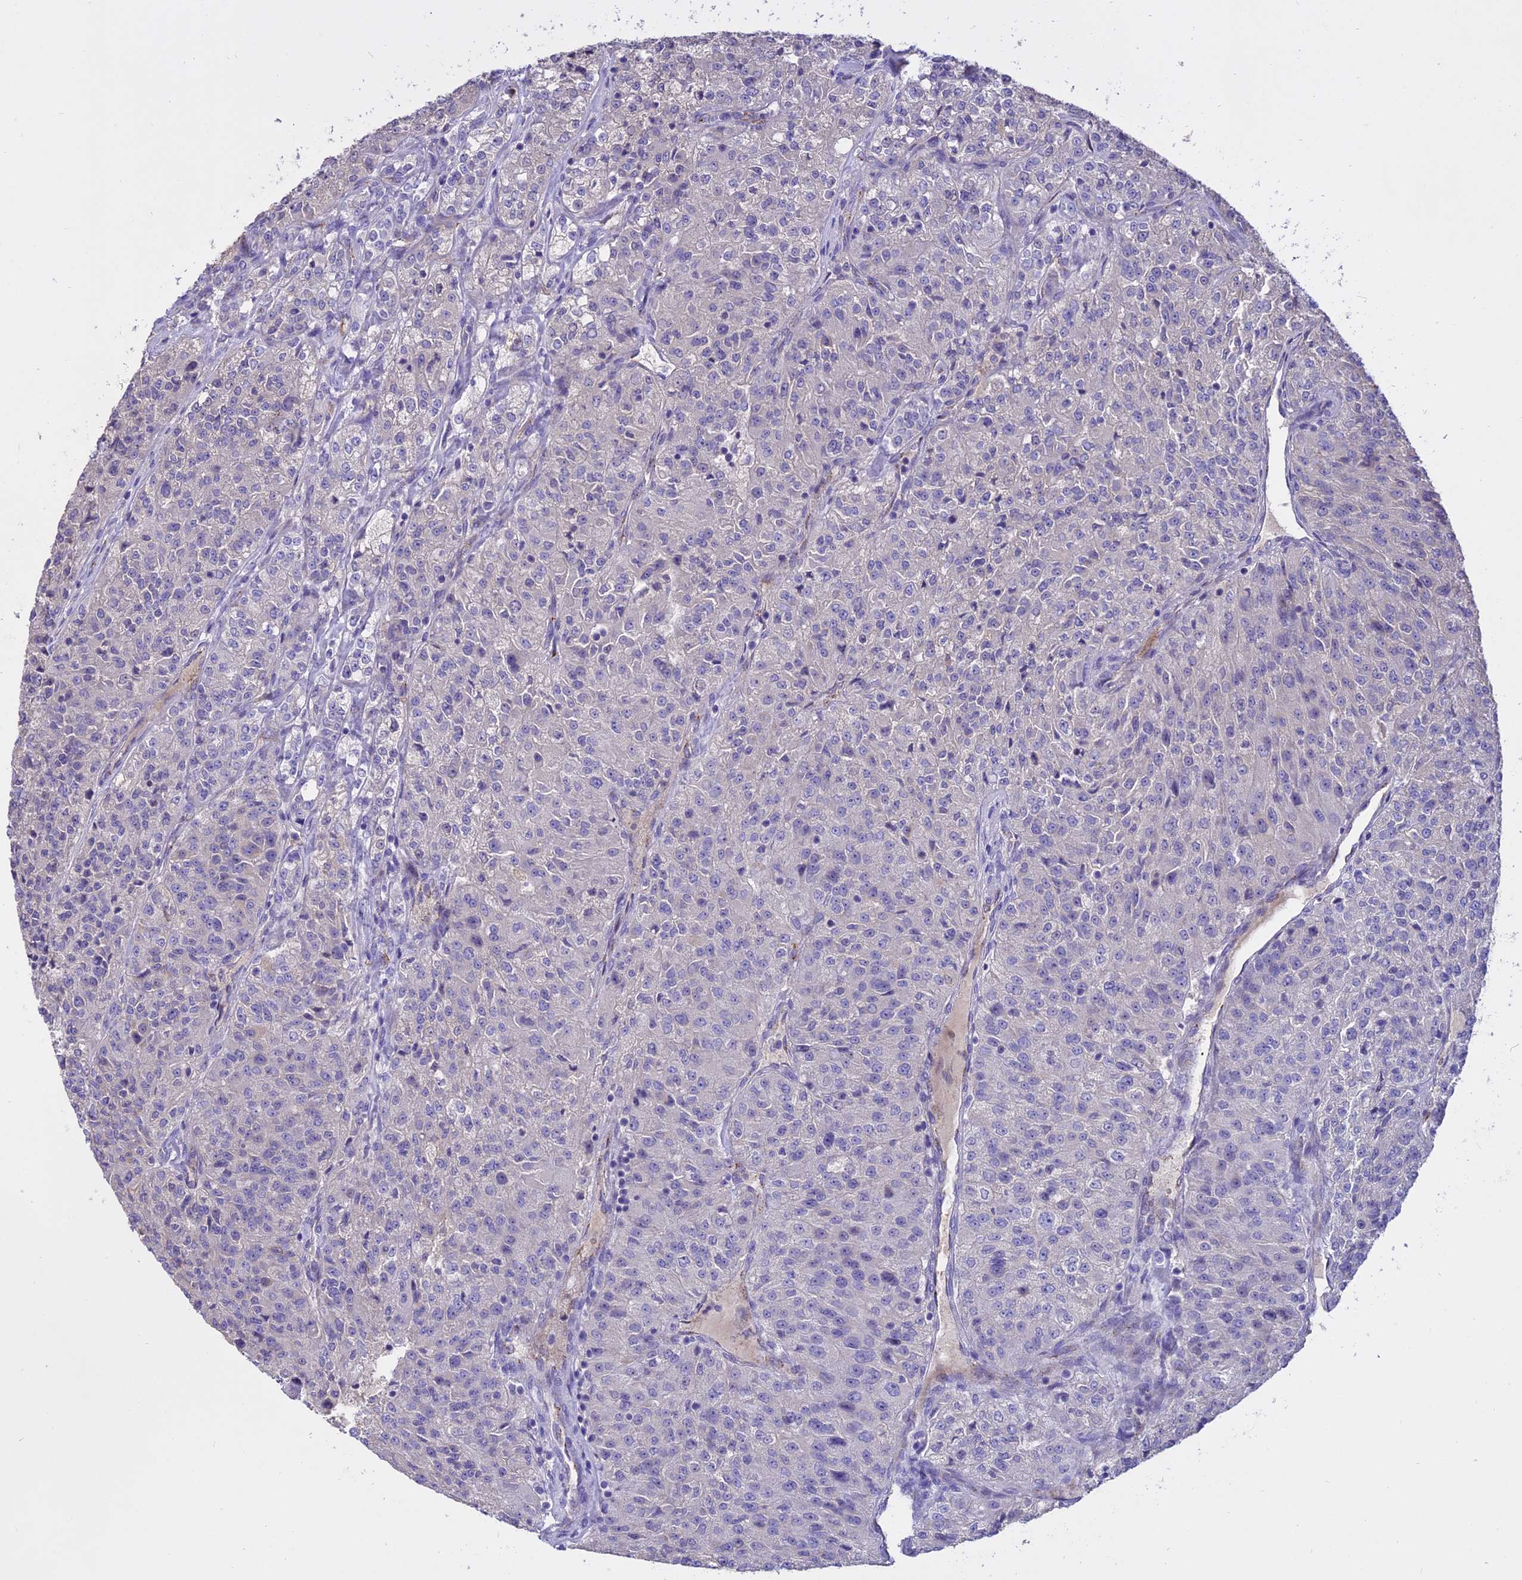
{"staining": {"intensity": "negative", "quantity": "none", "location": "none"}, "tissue": "renal cancer", "cell_type": "Tumor cells", "image_type": "cancer", "snomed": [{"axis": "morphology", "description": "Adenocarcinoma, NOS"}, {"axis": "topography", "description": "Kidney"}], "caption": "Immunohistochemical staining of human adenocarcinoma (renal) displays no significant staining in tumor cells.", "gene": "WFDC2", "patient": {"sex": "female", "age": 63}}